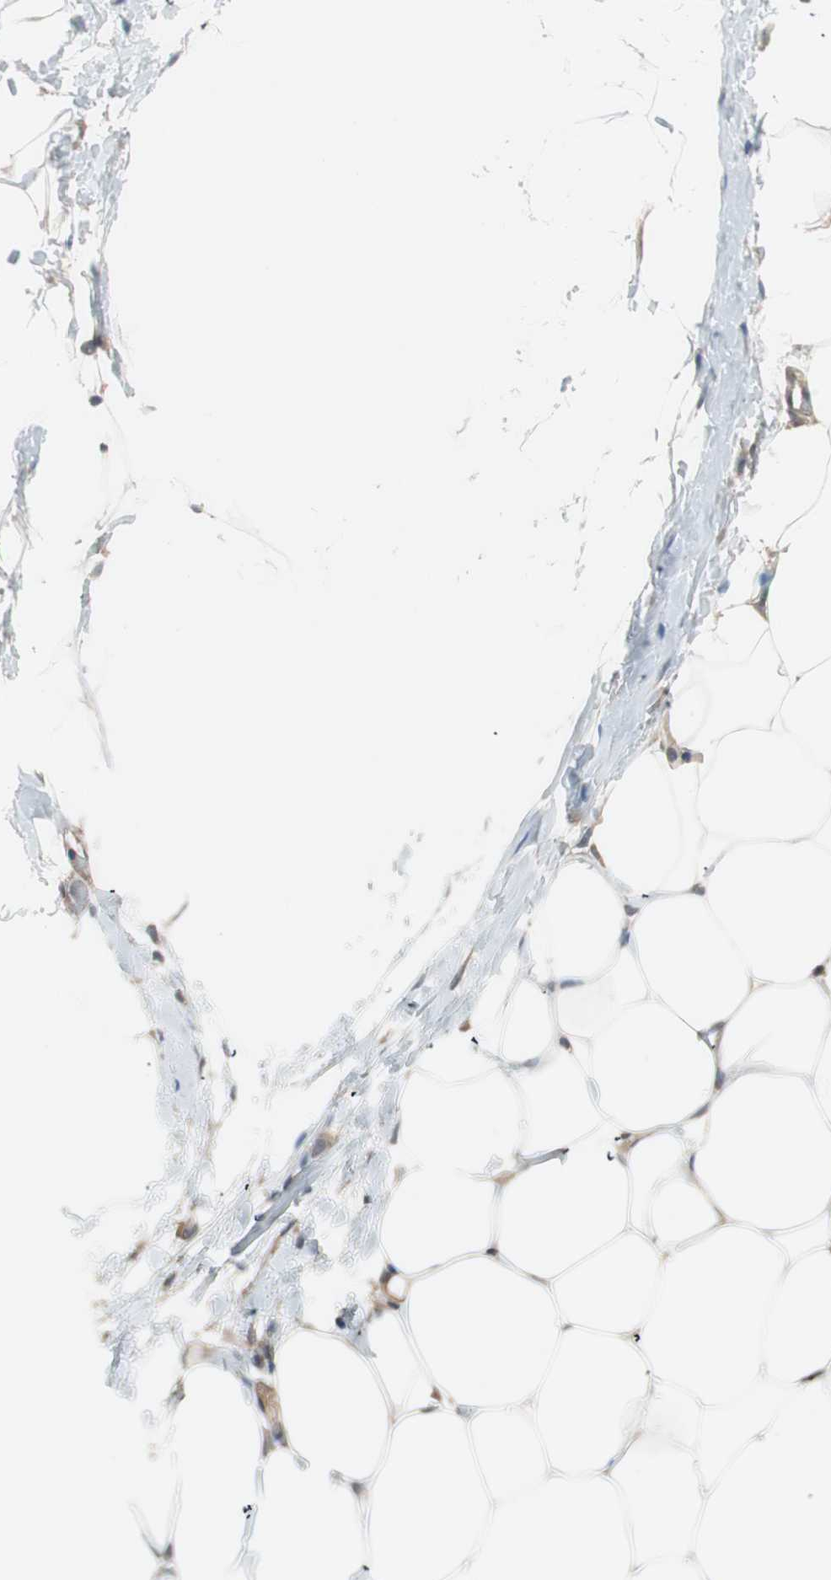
{"staining": {"intensity": "weak", "quantity": "25%-75%", "location": "cytoplasmic/membranous"}, "tissue": "adipose tissue", "cell_type": "Adipocytes", "image_type": "normal", "snomed": [{"axis": "morphology", "description": "Normal tissue, NOS"}, {"axis": "topography", "description": "Breast"}, {"axis": "topography", "description": "Adipose tissue"}], "caption": "Immunohistochemistry histopathology image of benign adipose tissue: adipose tissue stained using IHC shows low levels of weak protein expression localized specifically in the cytoplasmic/membranous of adipocytes, appearing as a cytoplasmic/membranous brown color.", "gene": "GALT", "patient": {"sex": "female", "age": 25}}